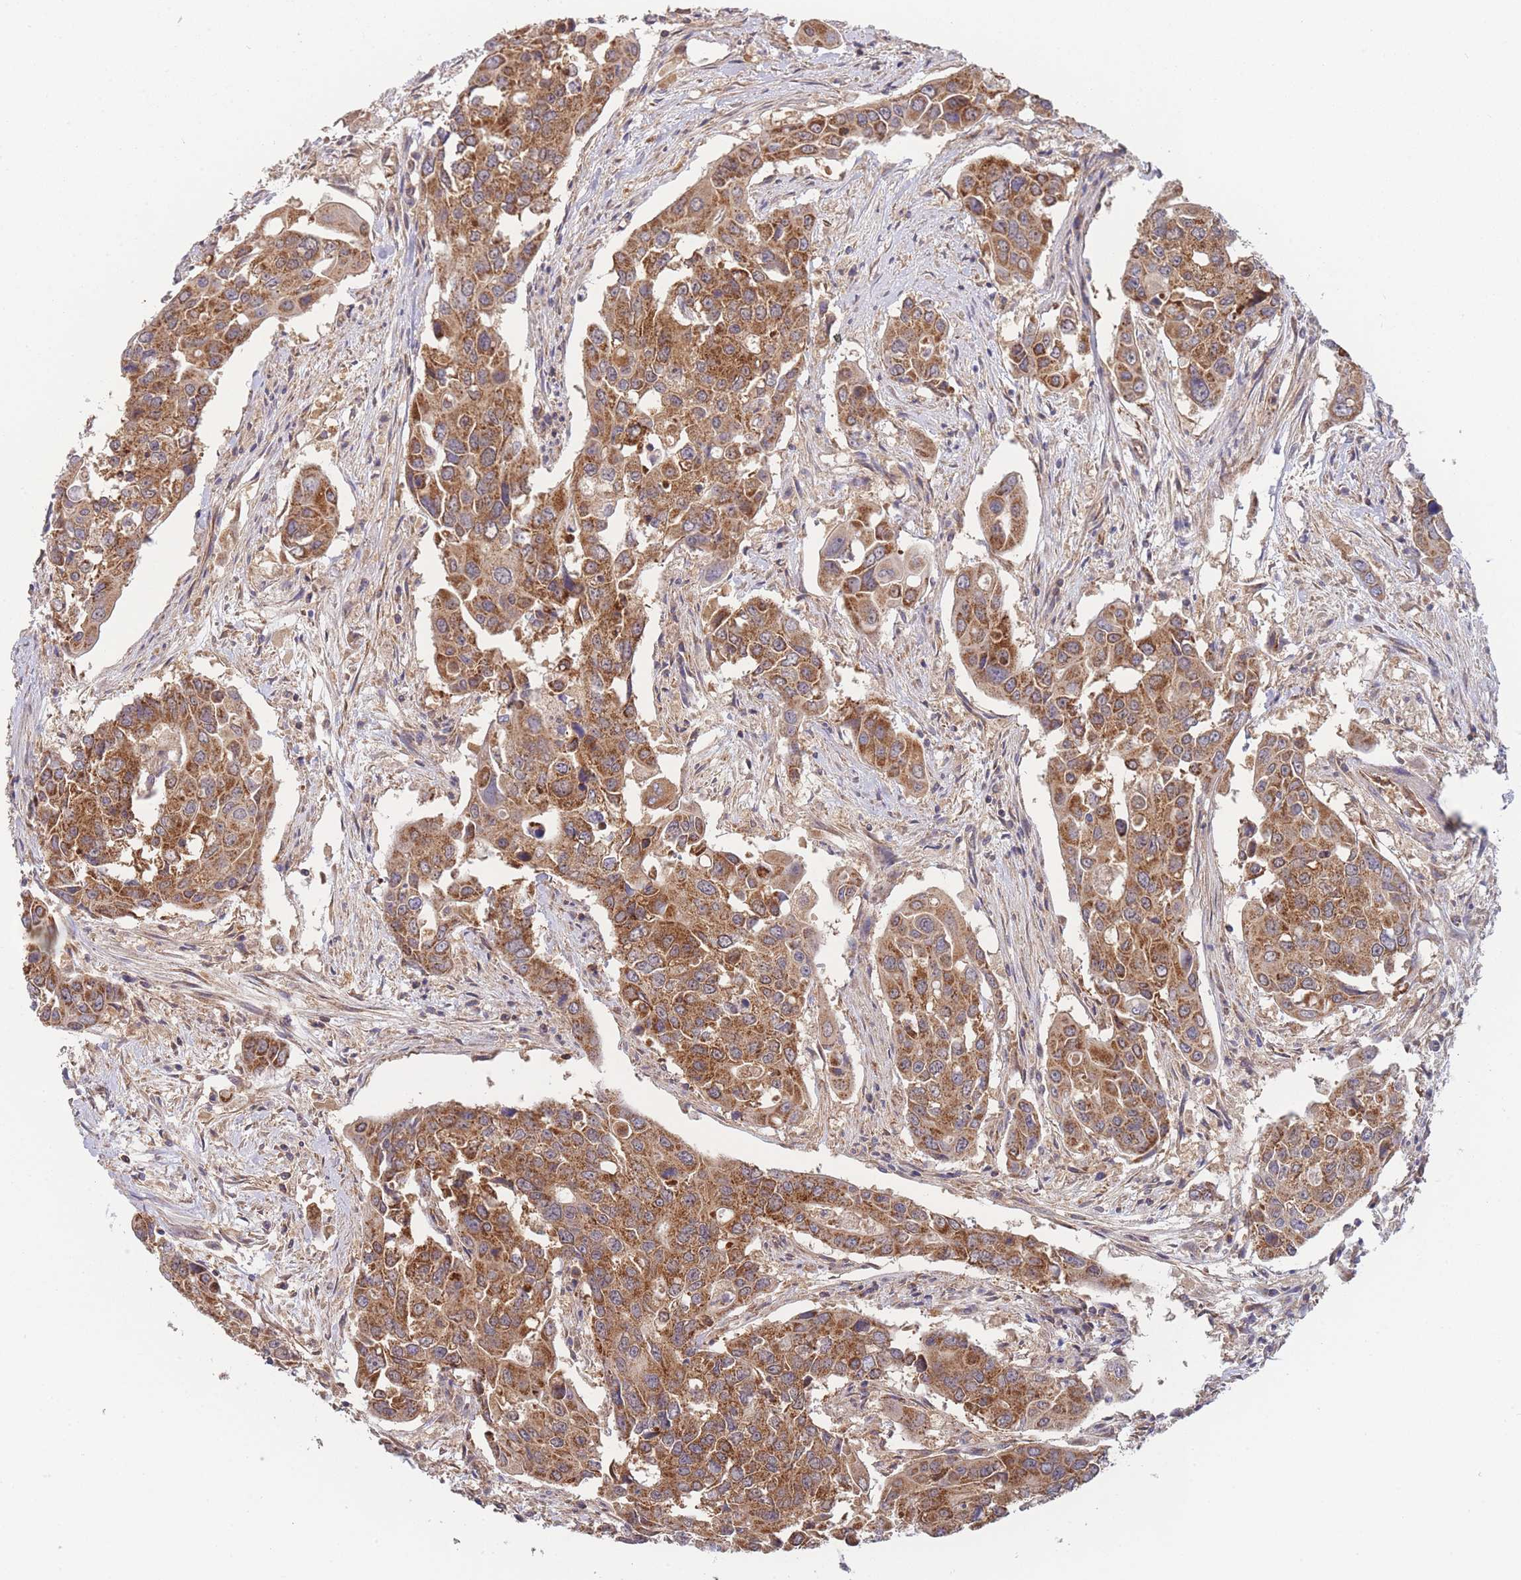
{"staining": {"intensity": "moderate", "quantity": ">75%", "location": "cytoplasmic/membranous"}, "tissue": "colorectal cancer", "cell_type": "Tumor cells", "image_type": "cancer", "snomed": [{"axis": "morphology", "description": "Adenocarcinoma, NOS"}, {"axis": "topography", "description": "Colon"}], "caption": "The photomicrograph reveals a brown stain indicating the presence of a protein in the cytoplasmic/membranous of tumor cells in colorectal cancer. (DAB (3,3'-diaminobenzidine) IHC, brown staining for protein, blue staining for nuclei).", "gene": "MRPS18B", "patient": {"sex": "male", "age": 77}}